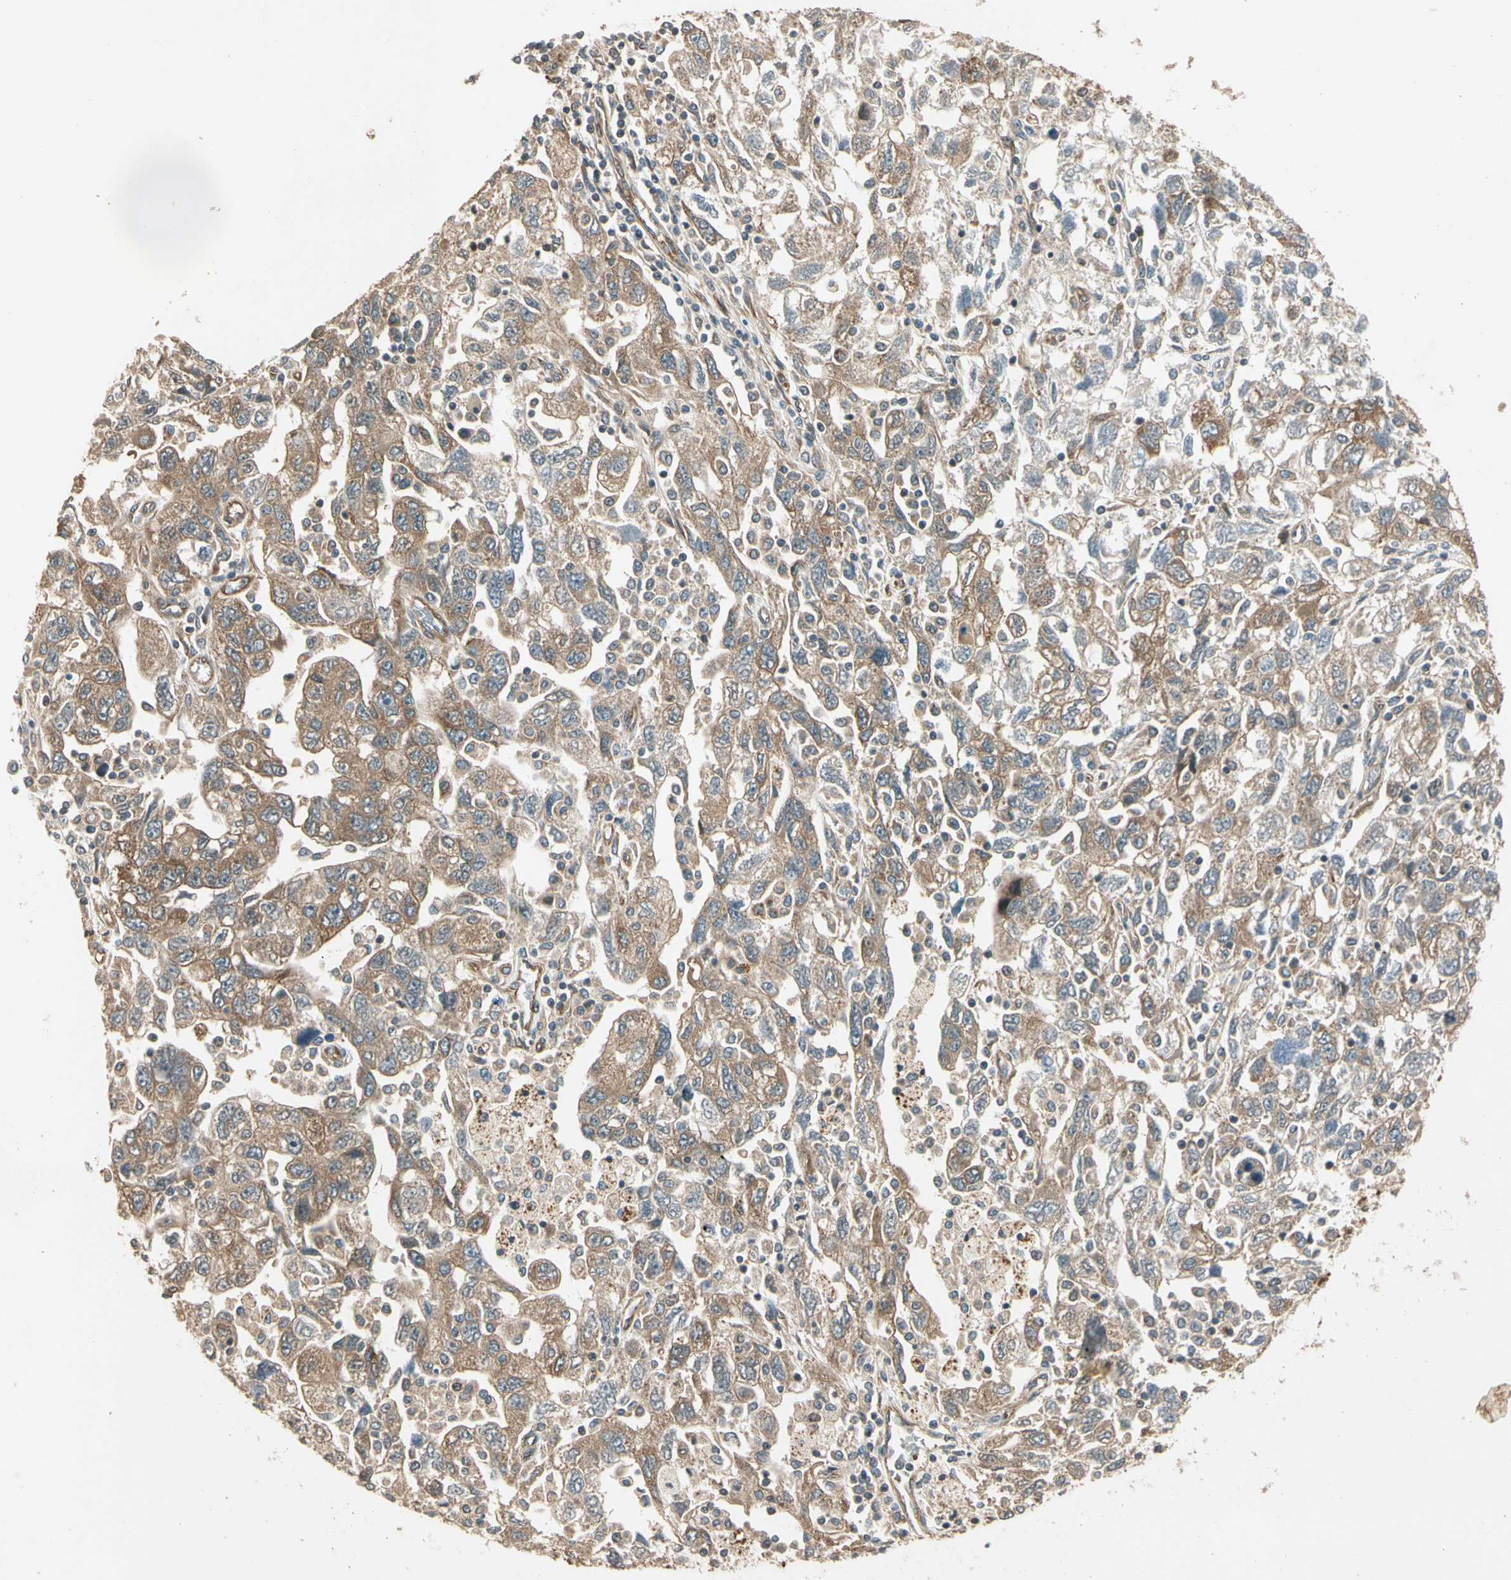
{"staining": {"intensity": "moderate", "quantity": ">75%", "location": "cytoplasmic/membranous"}, "tissue": "ovarian cancer", "cell_type": "Tumor cells", "image_type": "cancer", "snomed": [{"axis": "morphology", "description": "Carcinoma, NOS"}, {"axis": "morphology", "description": "Cystadenocarcinoma, serous, NOS"}, {"axis": "topography", "description": "Ovary"}], "caption": "Immunohistochemical staining of serous cystadenocarcinoma (ovarian) demonstrates moderate cytoplasmic/membranous protein expression in about >75% of tumor cells. Using DAB (3,3'-diaminobenzidine) (brown) and hematoxylin (blue) stains, captured at high magnification using brightfield microscopy.", "gene": "ROCK2", "patient": {"sex": "female", "age": 69}}